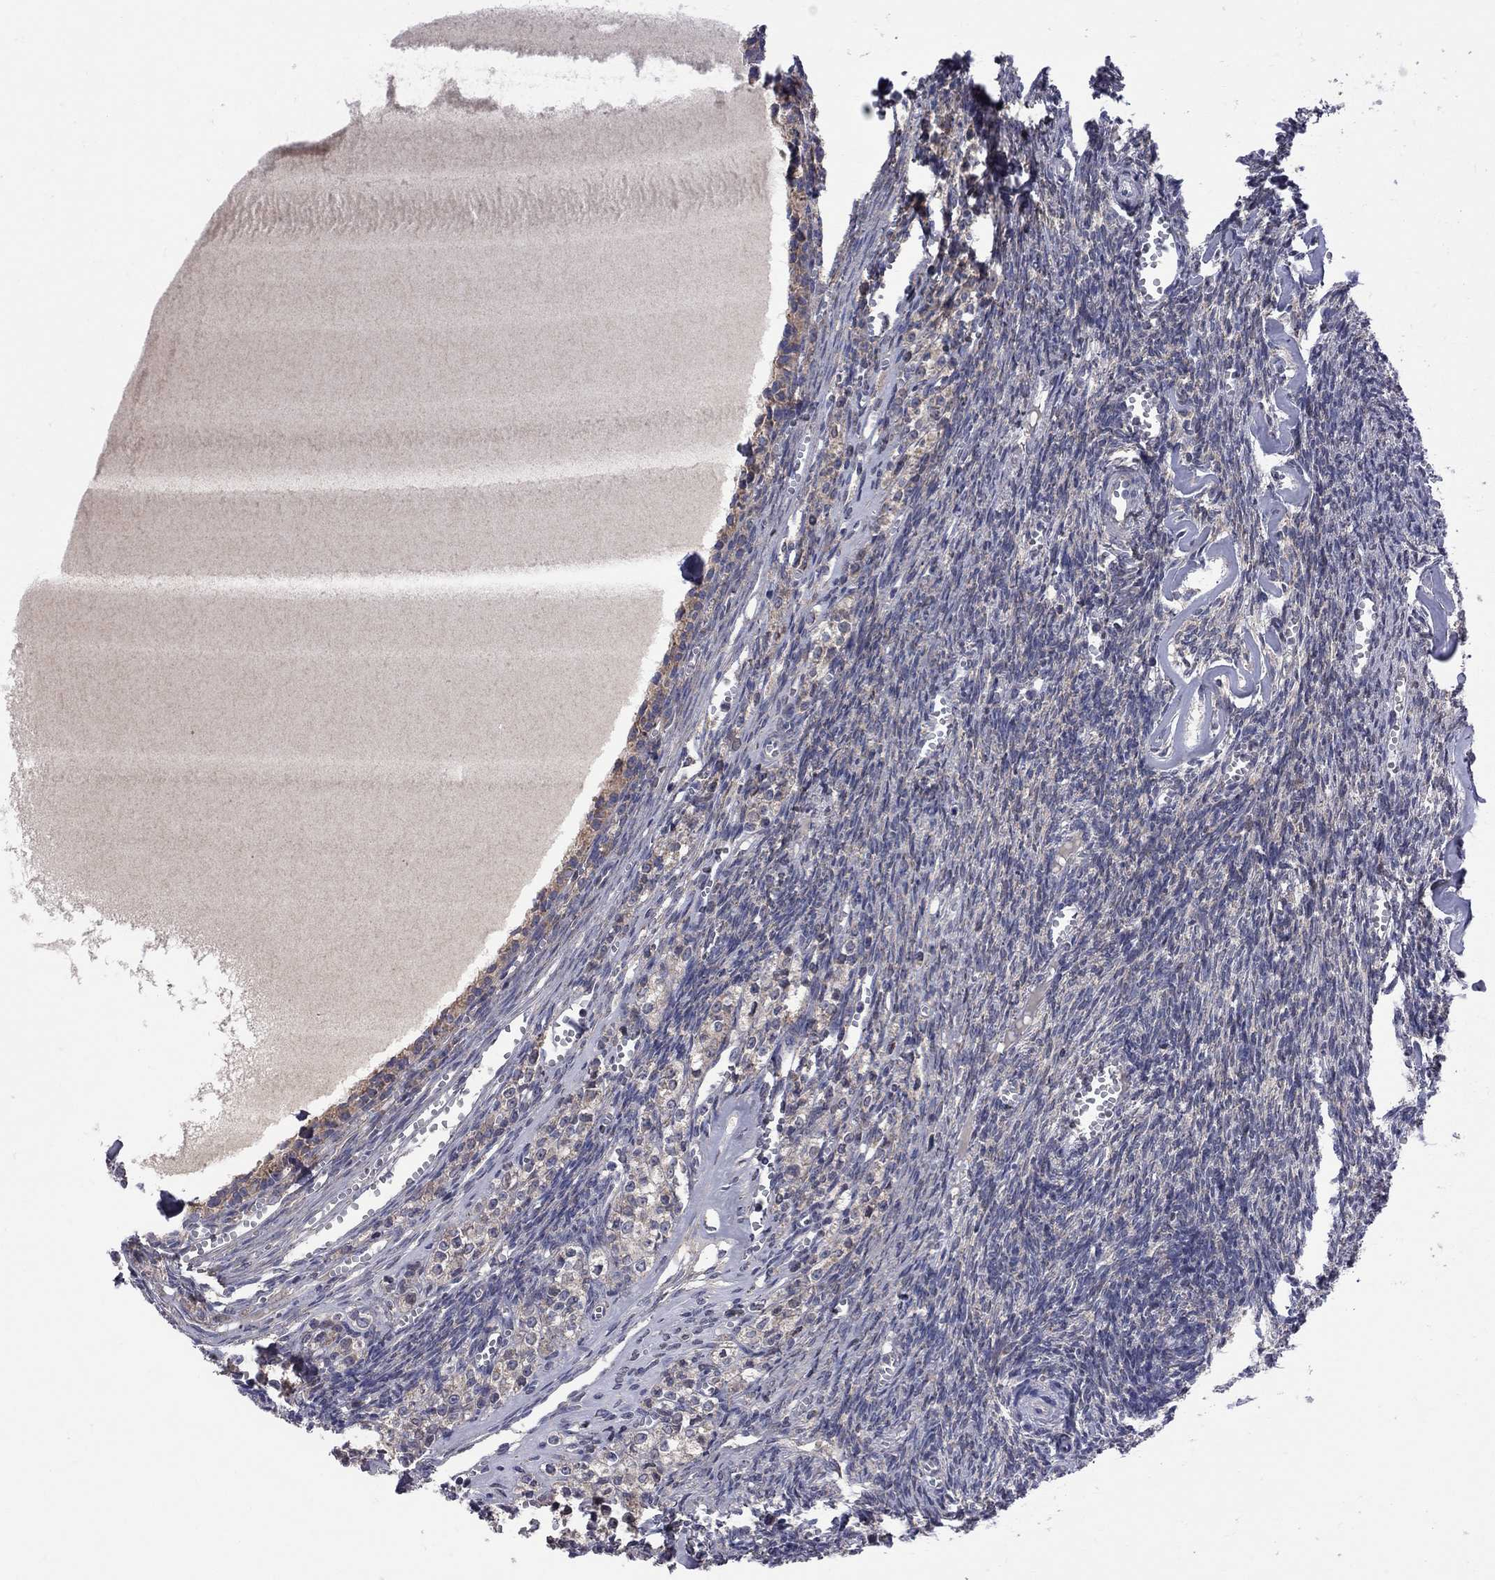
{"staining": {"intensity": "moderate", "quantity": ">75%", "location": "cytoplasmic/membranous"}, "tissue": "ovary", "cell_type": "Follicle cells", "image_type": "normal", "snomed": [{"axis": "morphology", "description": "Normal tissue, NOS"}, {"axis": "topography", "description": "Ovary"}], "caption": "Immunohistochemistry (DAB) staining of benign ovary displays moderate cytoplasmic/membranous protein positivity in approximately >75% of follicle cells. The staining was performed using DAB (3,3'-diaminobenzidine) to visualize the protein expression in brown, while the nuclei were stained in blue with hematoxylin (Magnification: 20x).", "gene": "CNOT11", "patient": {"sex": "female", "age": 43}}